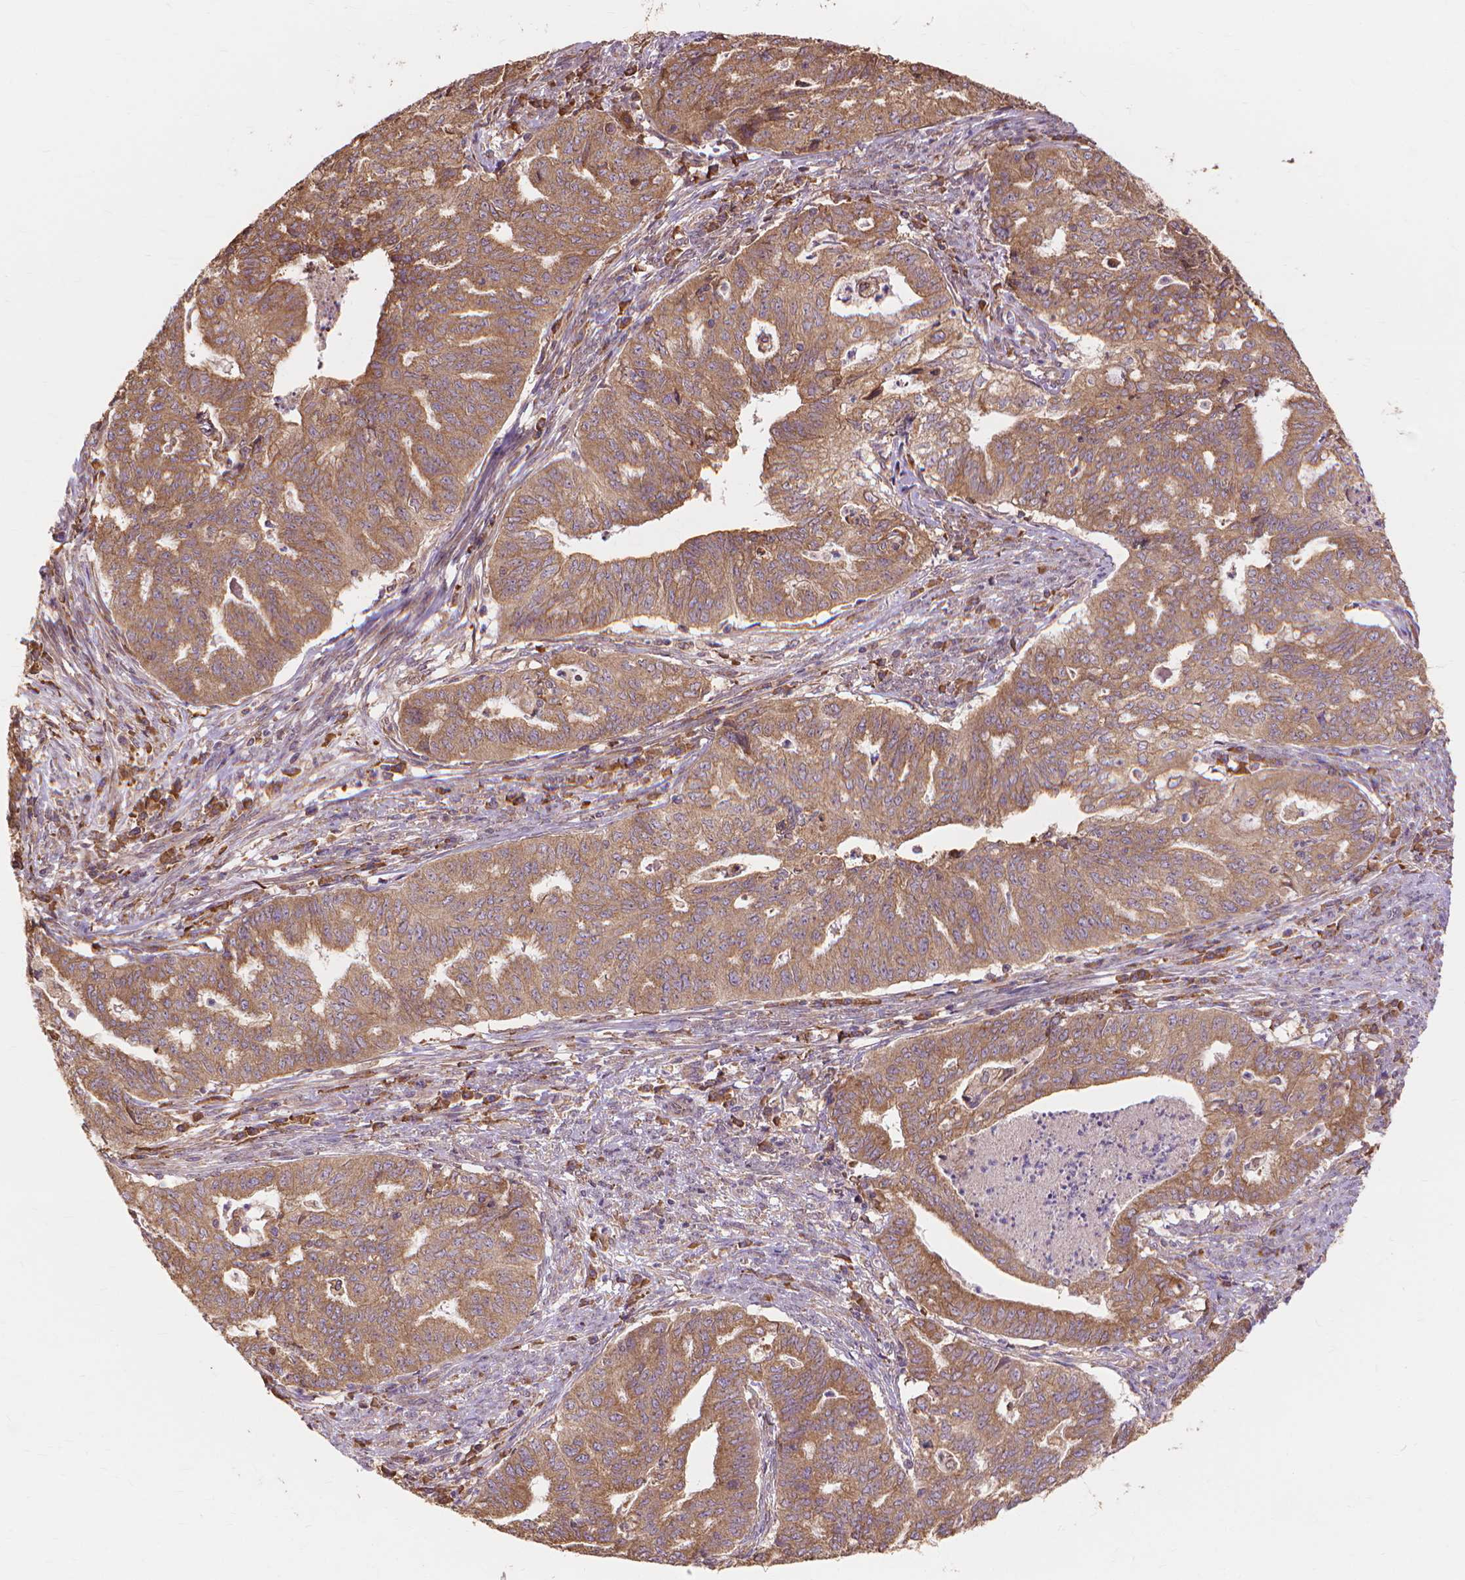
{"staining": {"intensity": "moderate", "quantity": ">75%", "location": "cytoplasmic/membranous"}, "tissue": "endometrial cancer", "cell_type": "Tumor cells", "image_type": "cancer", "snomed": [{"axis": "morphology", "description": "Adenocarcinoma, NOS"}, {"axis": "topography", "description": "Endometrium"}], "caption": "IHC (DAB (3,3'-diaminobenzidine)) staining of human endometrial cancer demonstrates moderate cytoplasmic/membranous protein positivity in about >75% of tumor cells. The staining was performed using DAB, with brown indicating positive protein expression. Nuclei are stained blue with hematoxylin.", "gene": "TAB2", "patient": {"sex": "female", "age": 79}}